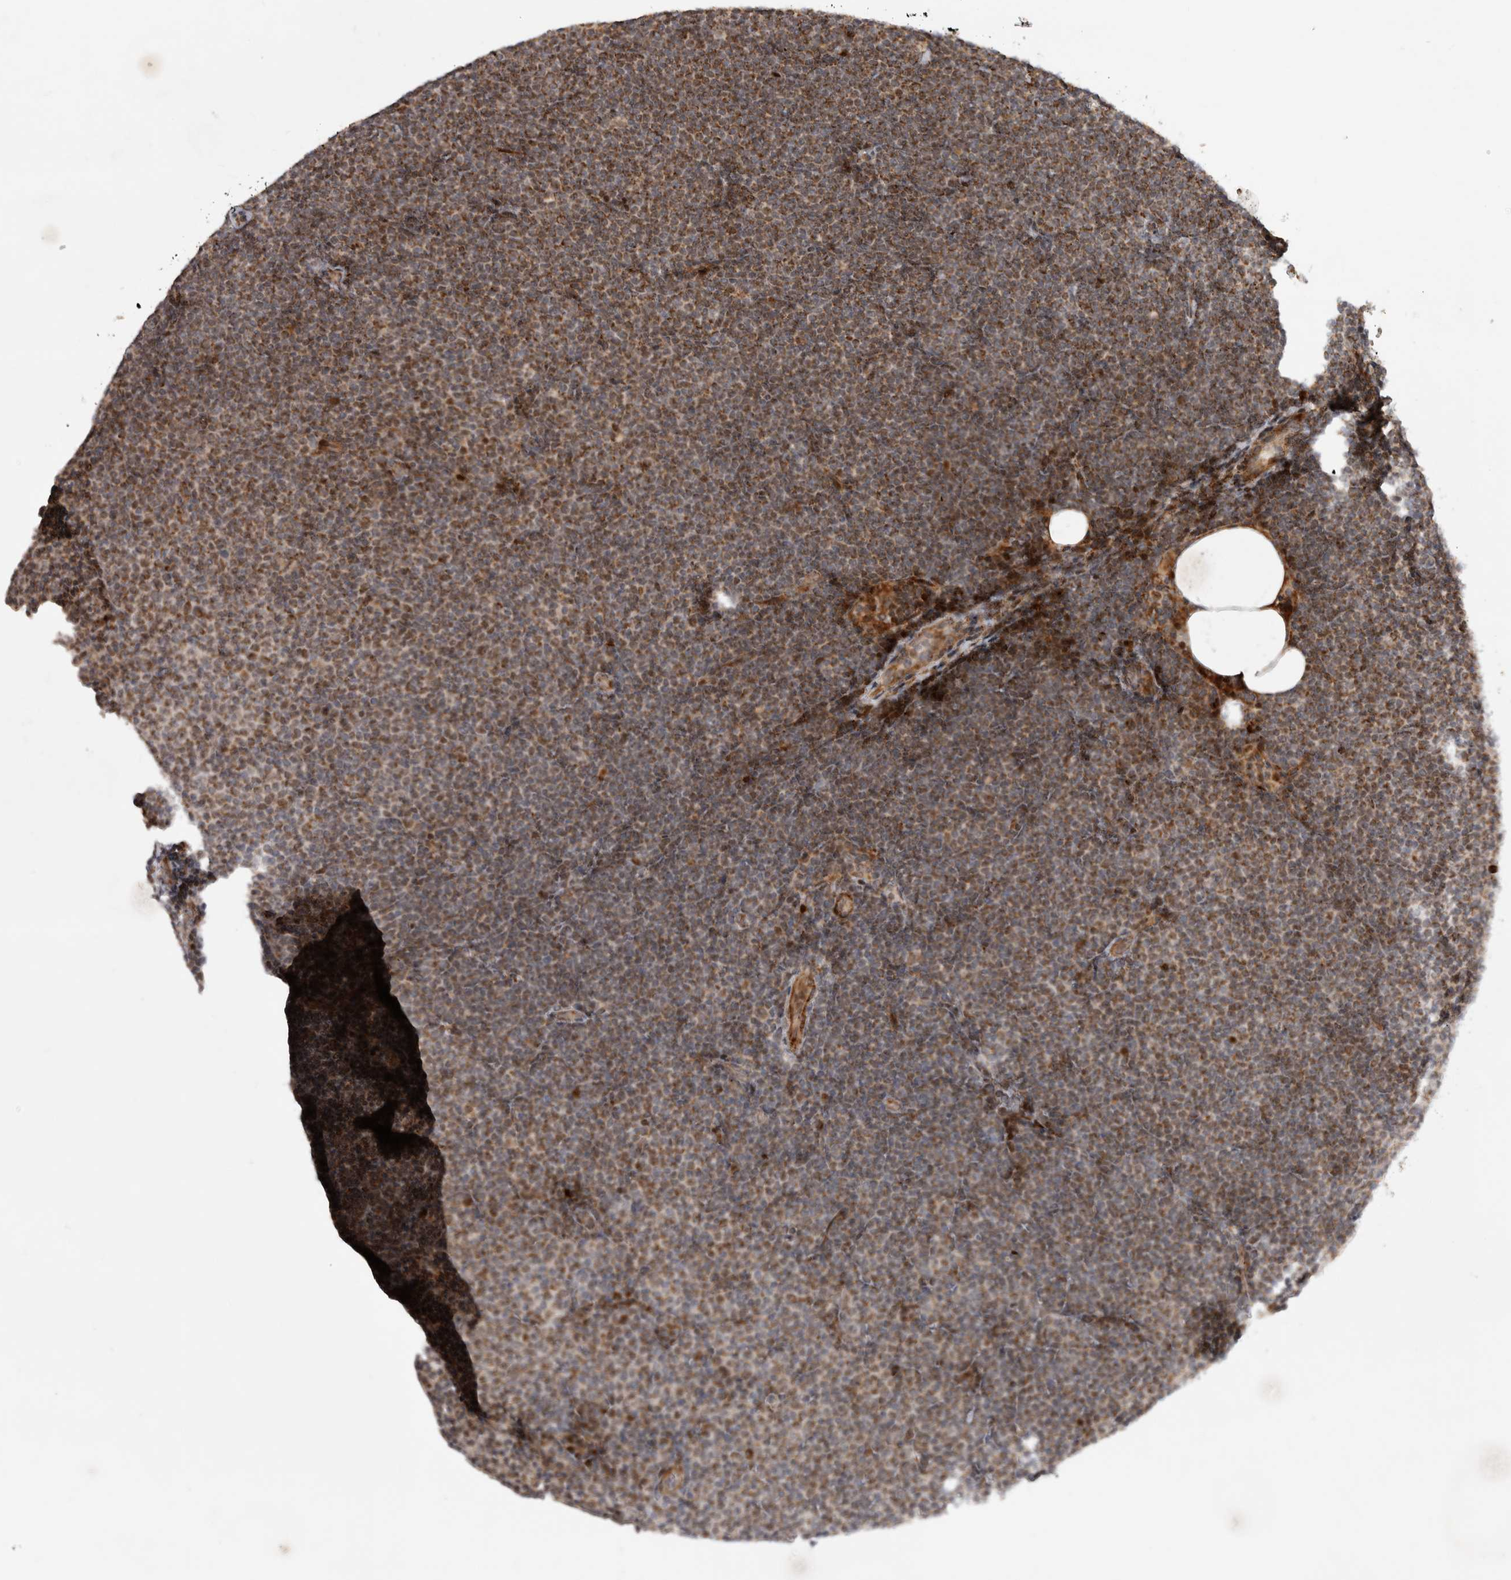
{"staining": {"intensity": "moderate", "quantity": "25%-75%", "location": "cytoplasmic/membranous,nuclear"}, "tissue": "lymphoma", "cell_type": "Tumor cells", "image_type": "cancer", "snomed": [{"axis": "morphology", "description": "Malignant lymphoma, non-Hodgkin's type, Low grade"}, {"axis": "topography", "description": "Lymph node"}], "caption": "Immunohistochemistry photomicrograph of neoplastic tissue: malignant lymphoma, non-Hodgkin's type (low-grade) stained using immunohistochemistry (IHC) shows medium levels of moderate protein expression localized specifically in the cytoplasmic/membranous and nuclear of tumor cells, appearing as a cytoplasmic/membranous and nuclear brown color.", "gene": "INSRR", "patient": {"sex": "female", "age": 53}}